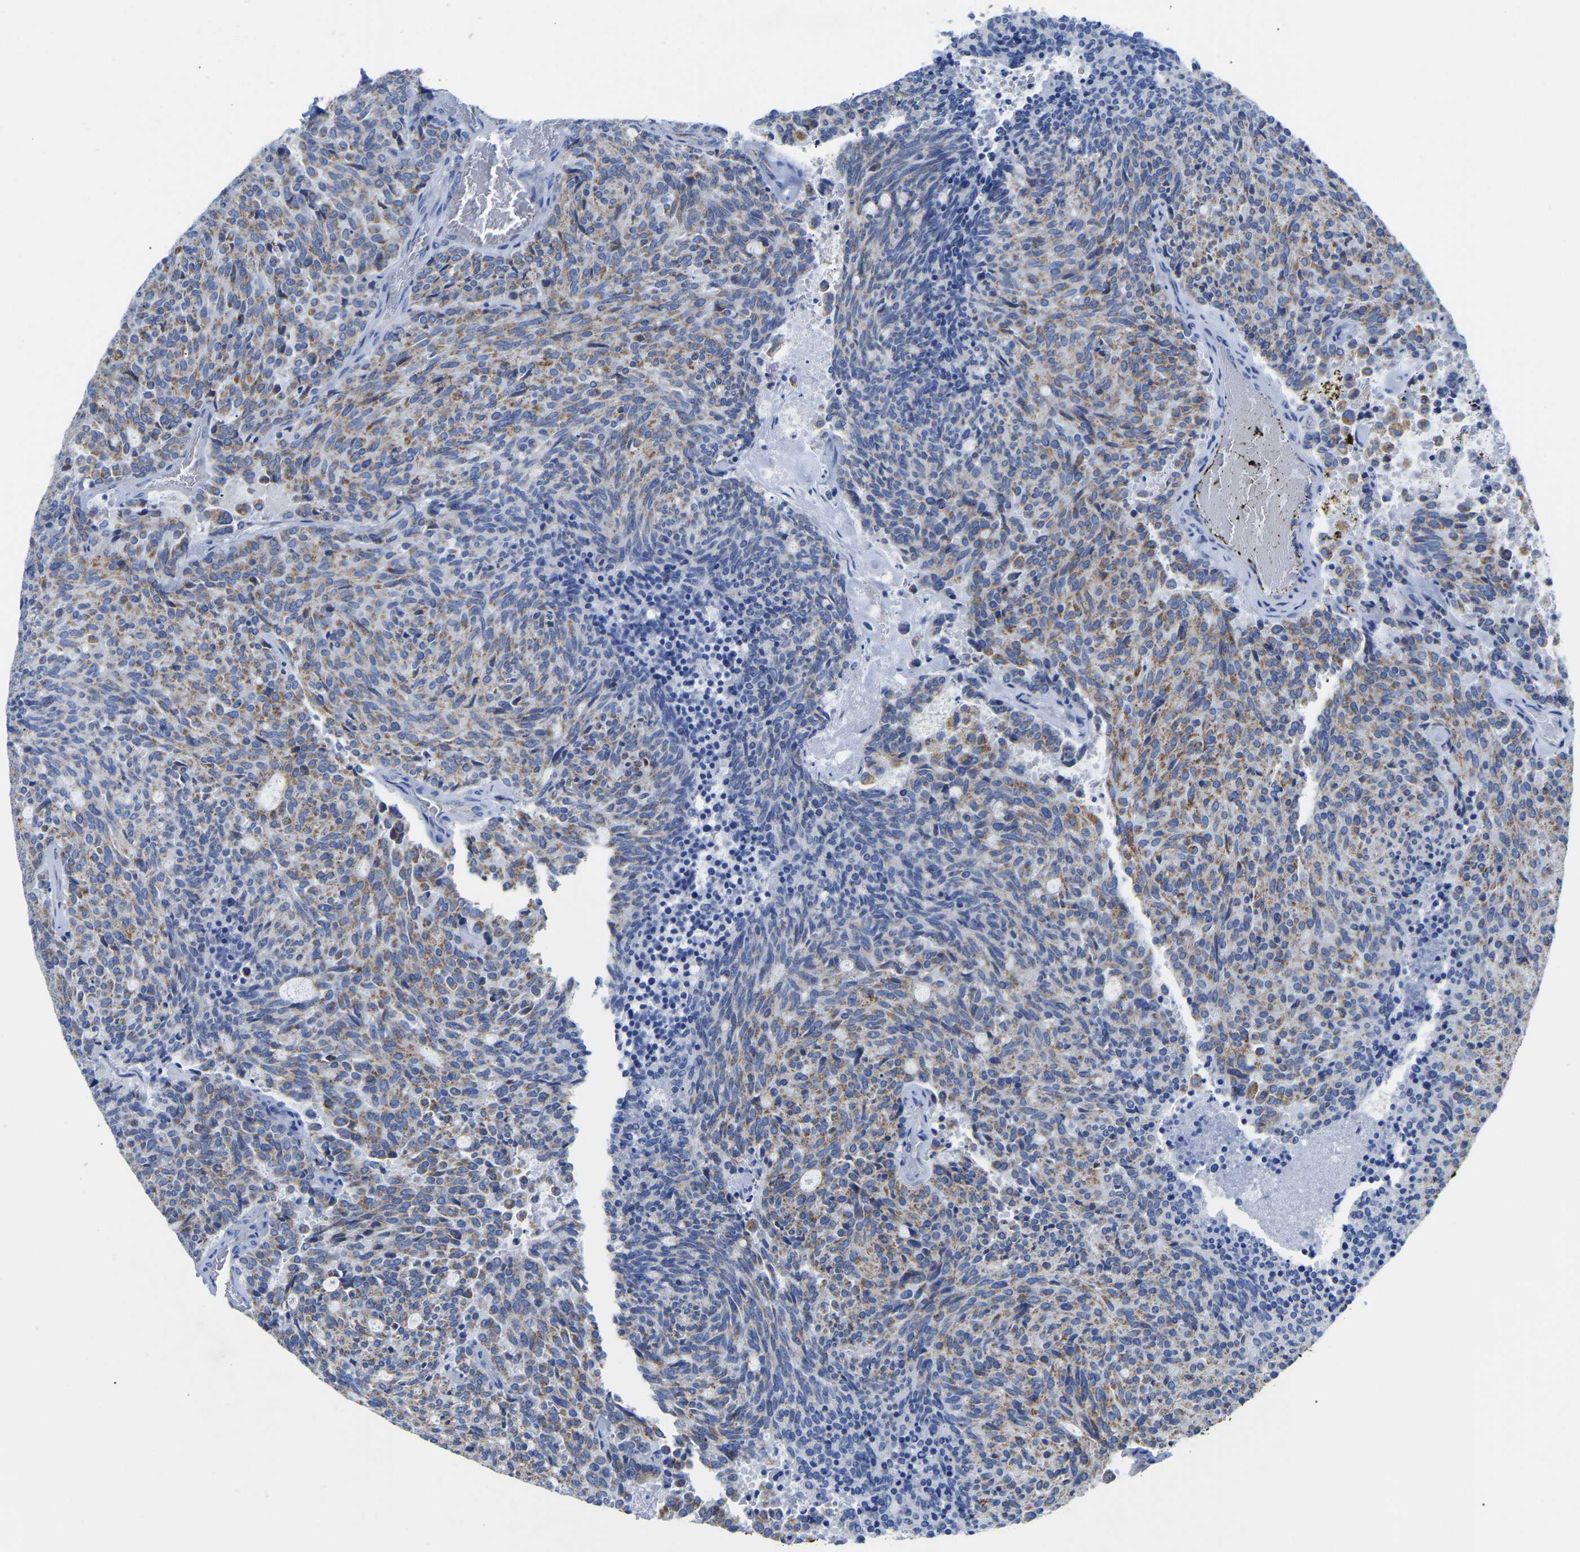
{"staining": {"intensity": "moderate", "quantity": "25%-75%", "location": "cytoplasmic/membranous"}, "tissue": "carcinoid", "cell_type": "Tumor cells", "image_type": "cancer", "snomed": [{"axis": "morphology", "description": "Carcinoid, malignant, NOS"}, {"axis": "topography", "description": "Pancreas"}], "caption": "A photomicrograph of human carcinoid stained for a protein shows moderate cytoplasmic/membranous brown staining in tumor cells.", "gene": "ETFA", "patient": {"sex": "female", "age": 54}}